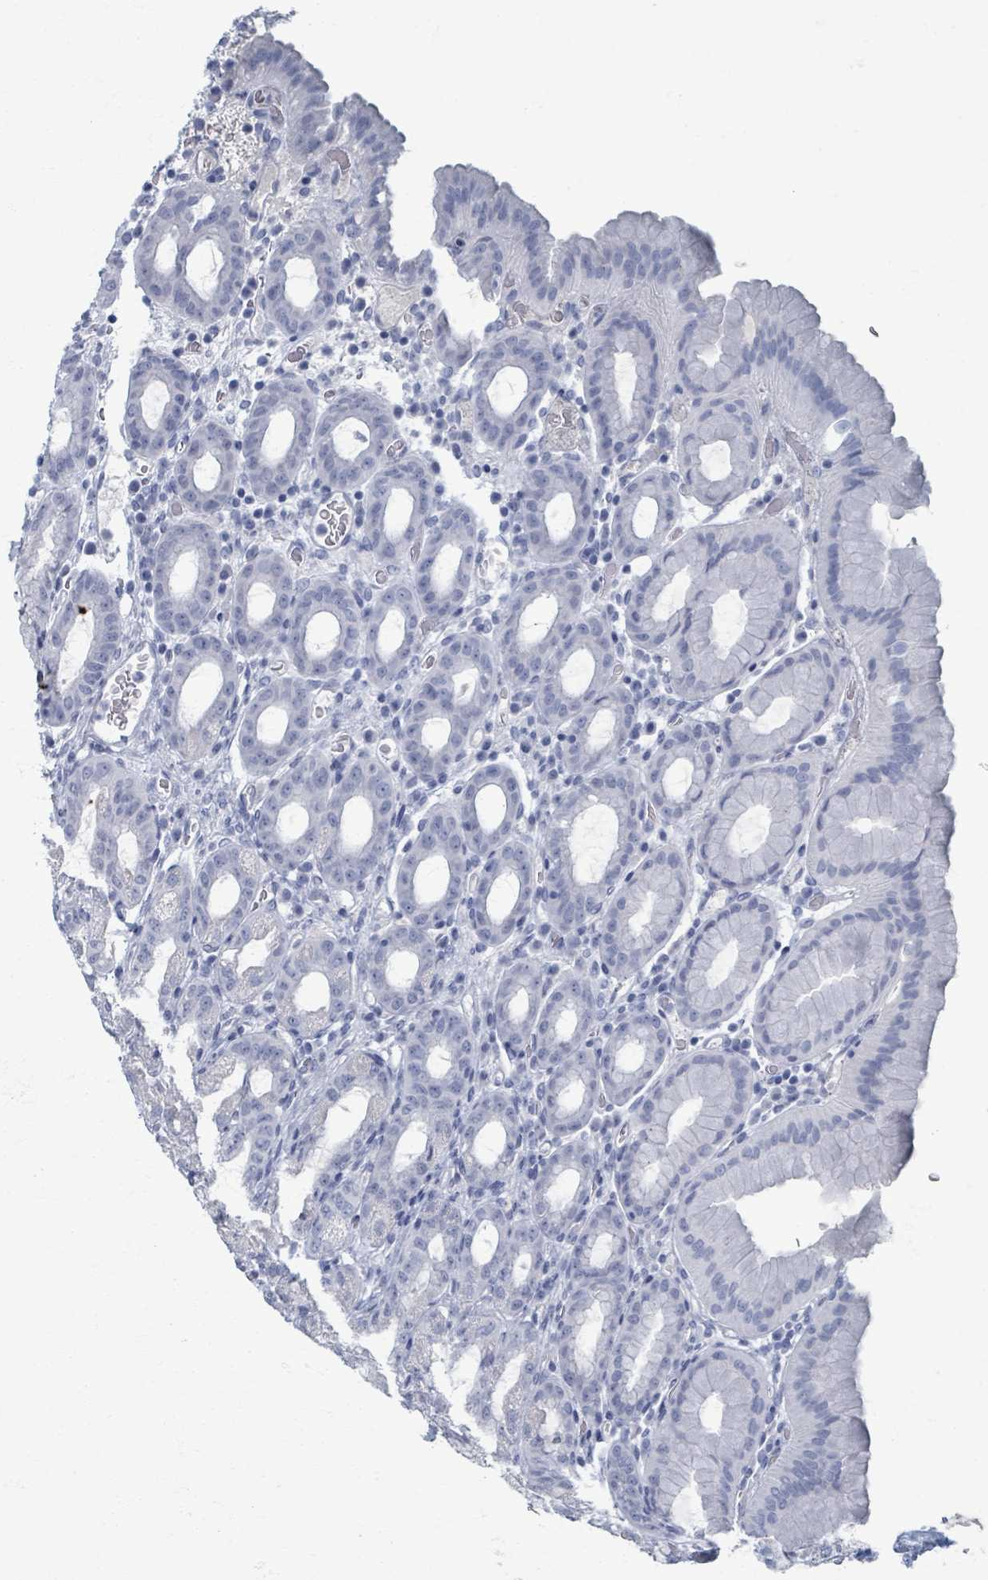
{"staining": {"intensity": "negative", "quantity": "none", "location": "none"}, "tissue": "stomach", "cell_type": "Glandular cells", "image_type": "normal", "snomed": [{"axis": "morphology", "description": "Normal tissue, NOS"}, {"axis": "topography", "description": "Stomach, upper"}, {"axis": "topography", "description": "Stomach, lower"}, {"axis": "topography", "description": "Small intestine"}], "caption": "High power microscopy micrograph of an IHC image of benign stomach, revealing no significant positivity in glandular cells.", "gene": "TAS2R1", "patient": {"sex": "male", "age": 68}}